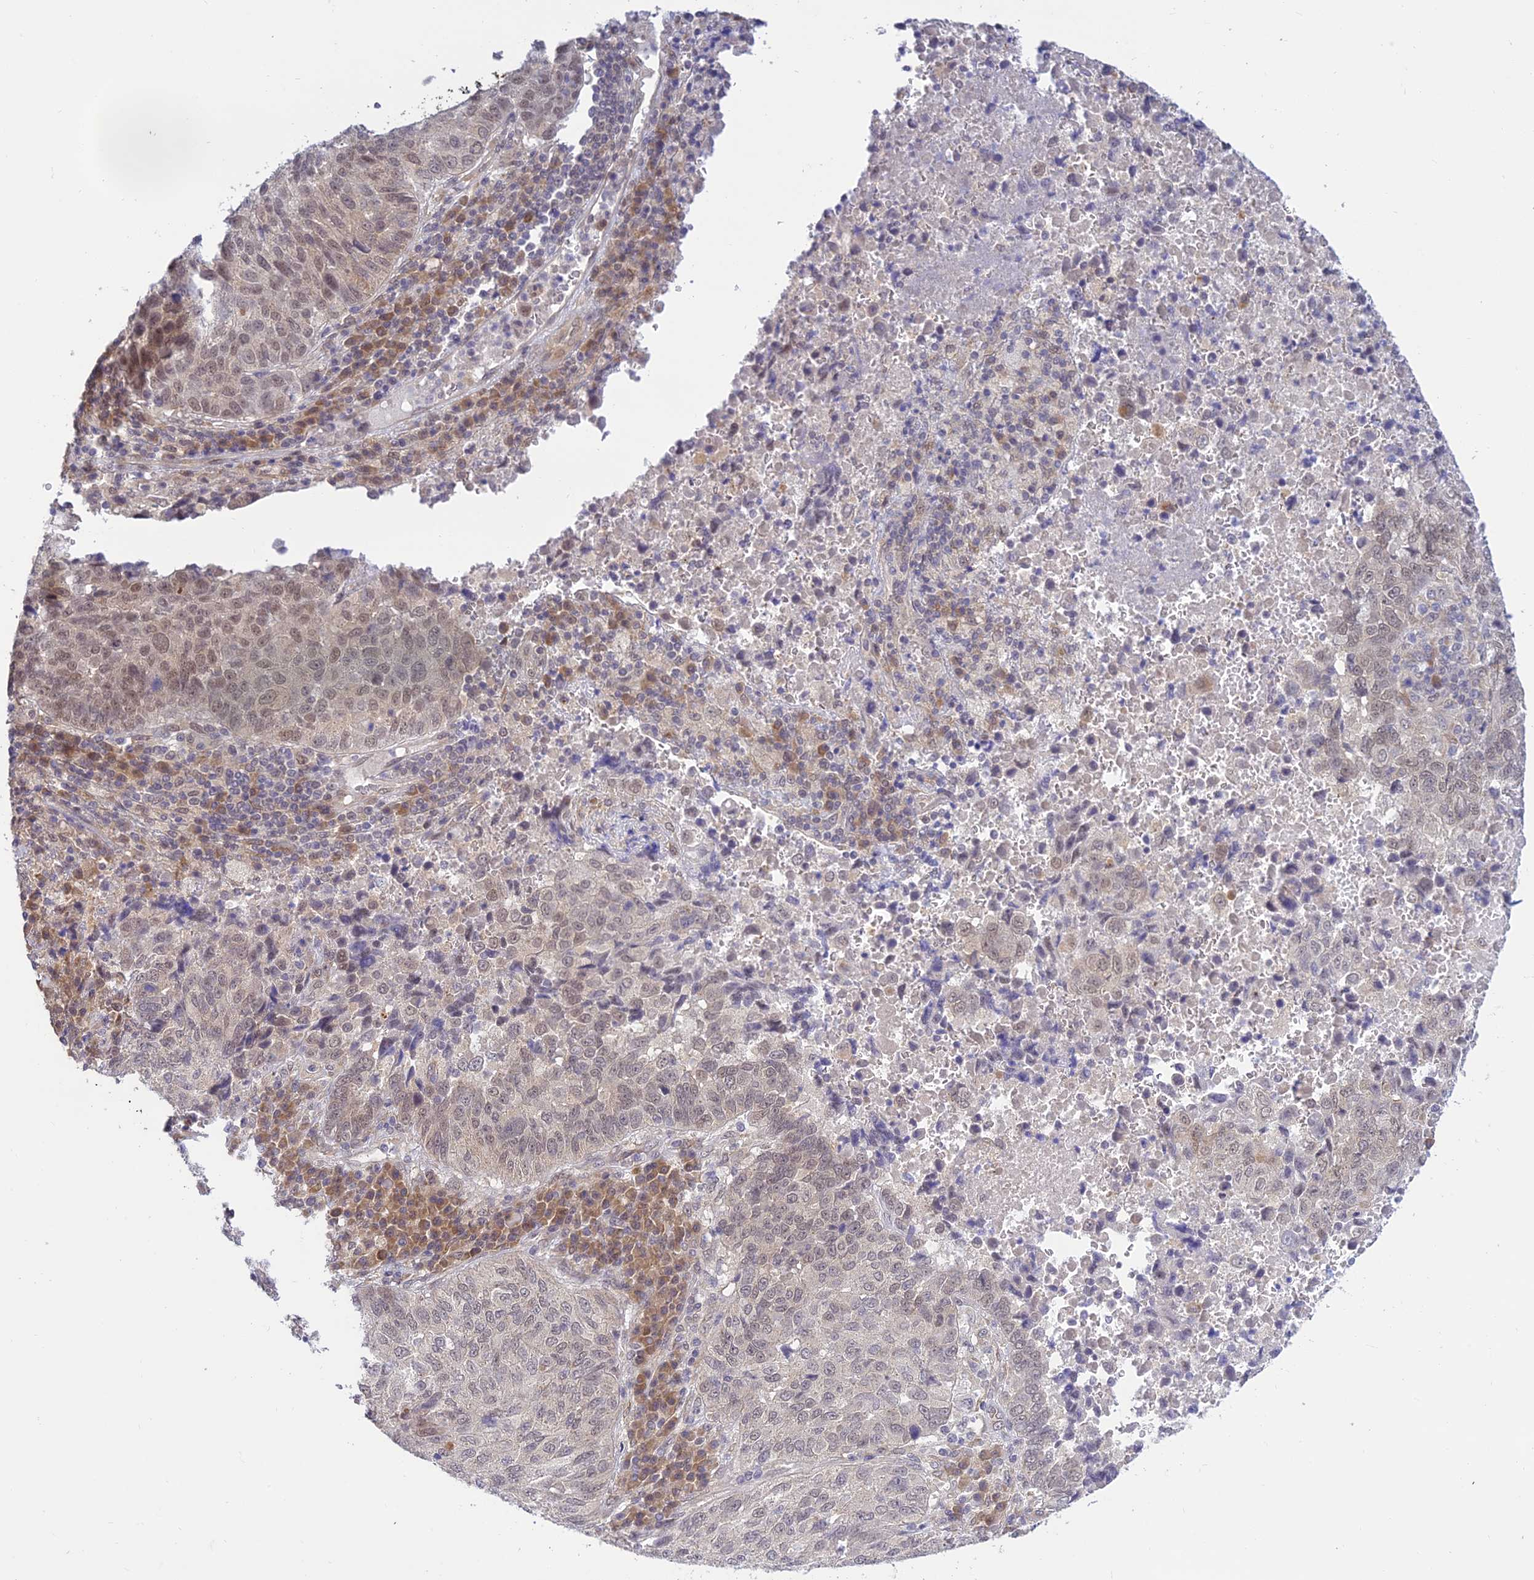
{"staining": {"intensity": "weak", "quantity": ">75%", "location": "nuclear"}, "tissue": "lung cancer", "cell_type": "Tumor cells", "image_type": "cancer", "snomed": [{"axis": "morphology", "description": "Squamous cell carcinoma, NOS"}, {"axis": "topography", "description": "Lung"}], "caption": "The photomicrograph demonstrates a brown stain indicating the presence of a protein in the nuclear of tumor cells in lung squamous cell carcinoma.", "gene": "SKIC8", "patient": {"sex": "male", "age": 73}}